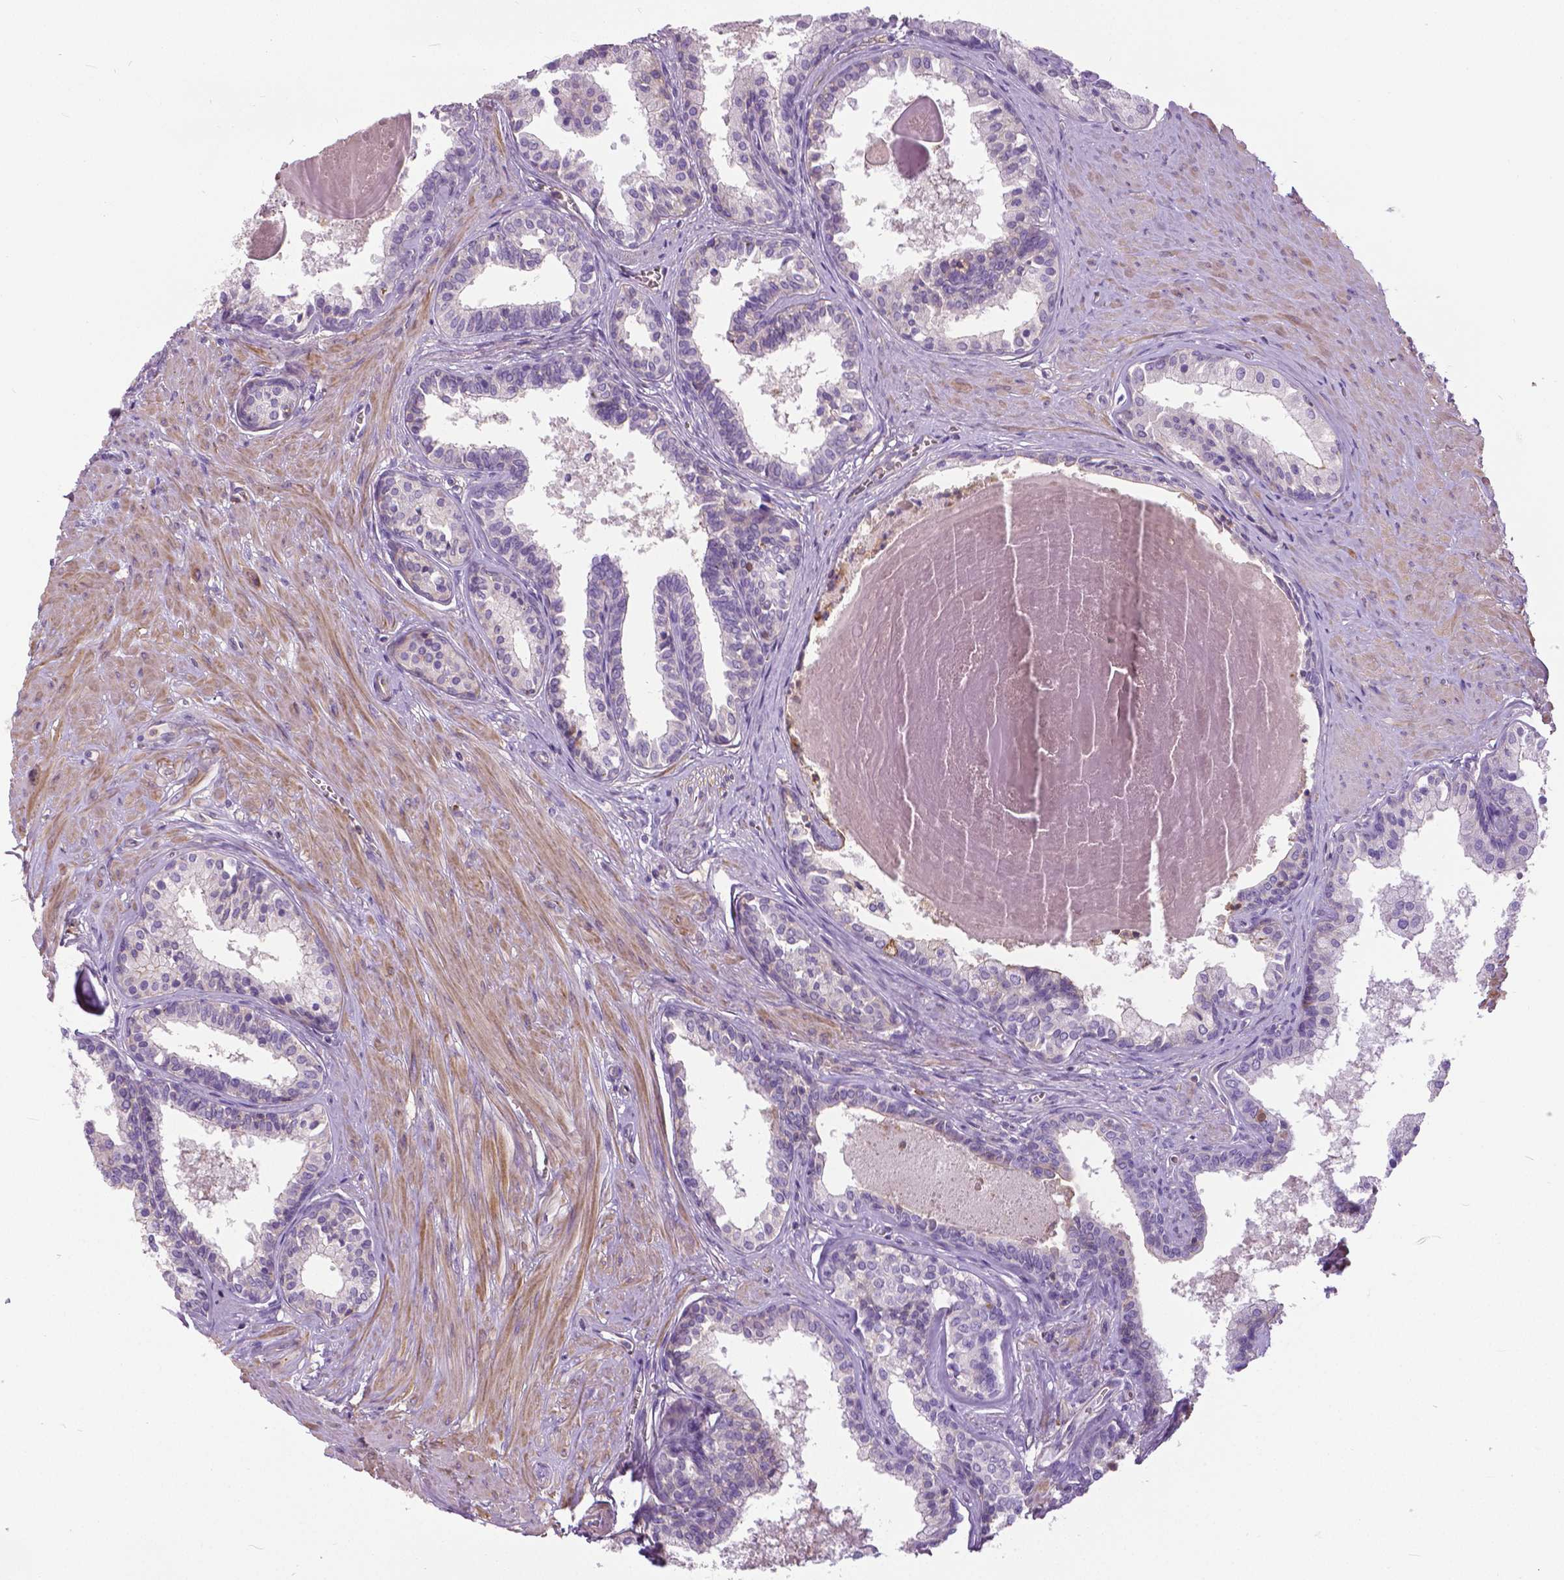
{"staining": {"intensity": "negative", "quantity": "none", "location": "none"}, "tissue": "prostate", "cell_type": "Glandular cells", "image_type": "normal", "snomed": [{"axis": "morphology", "description": "Normal tissue, NOS"}, {"axis": "topography", "description": "Prostate"}], "caption": "Prostate stained for a protein using IHC exhibits no positivity glandular cells.", "gene": "ANXA13", "patient": {"sex": "male", "age": 61}}